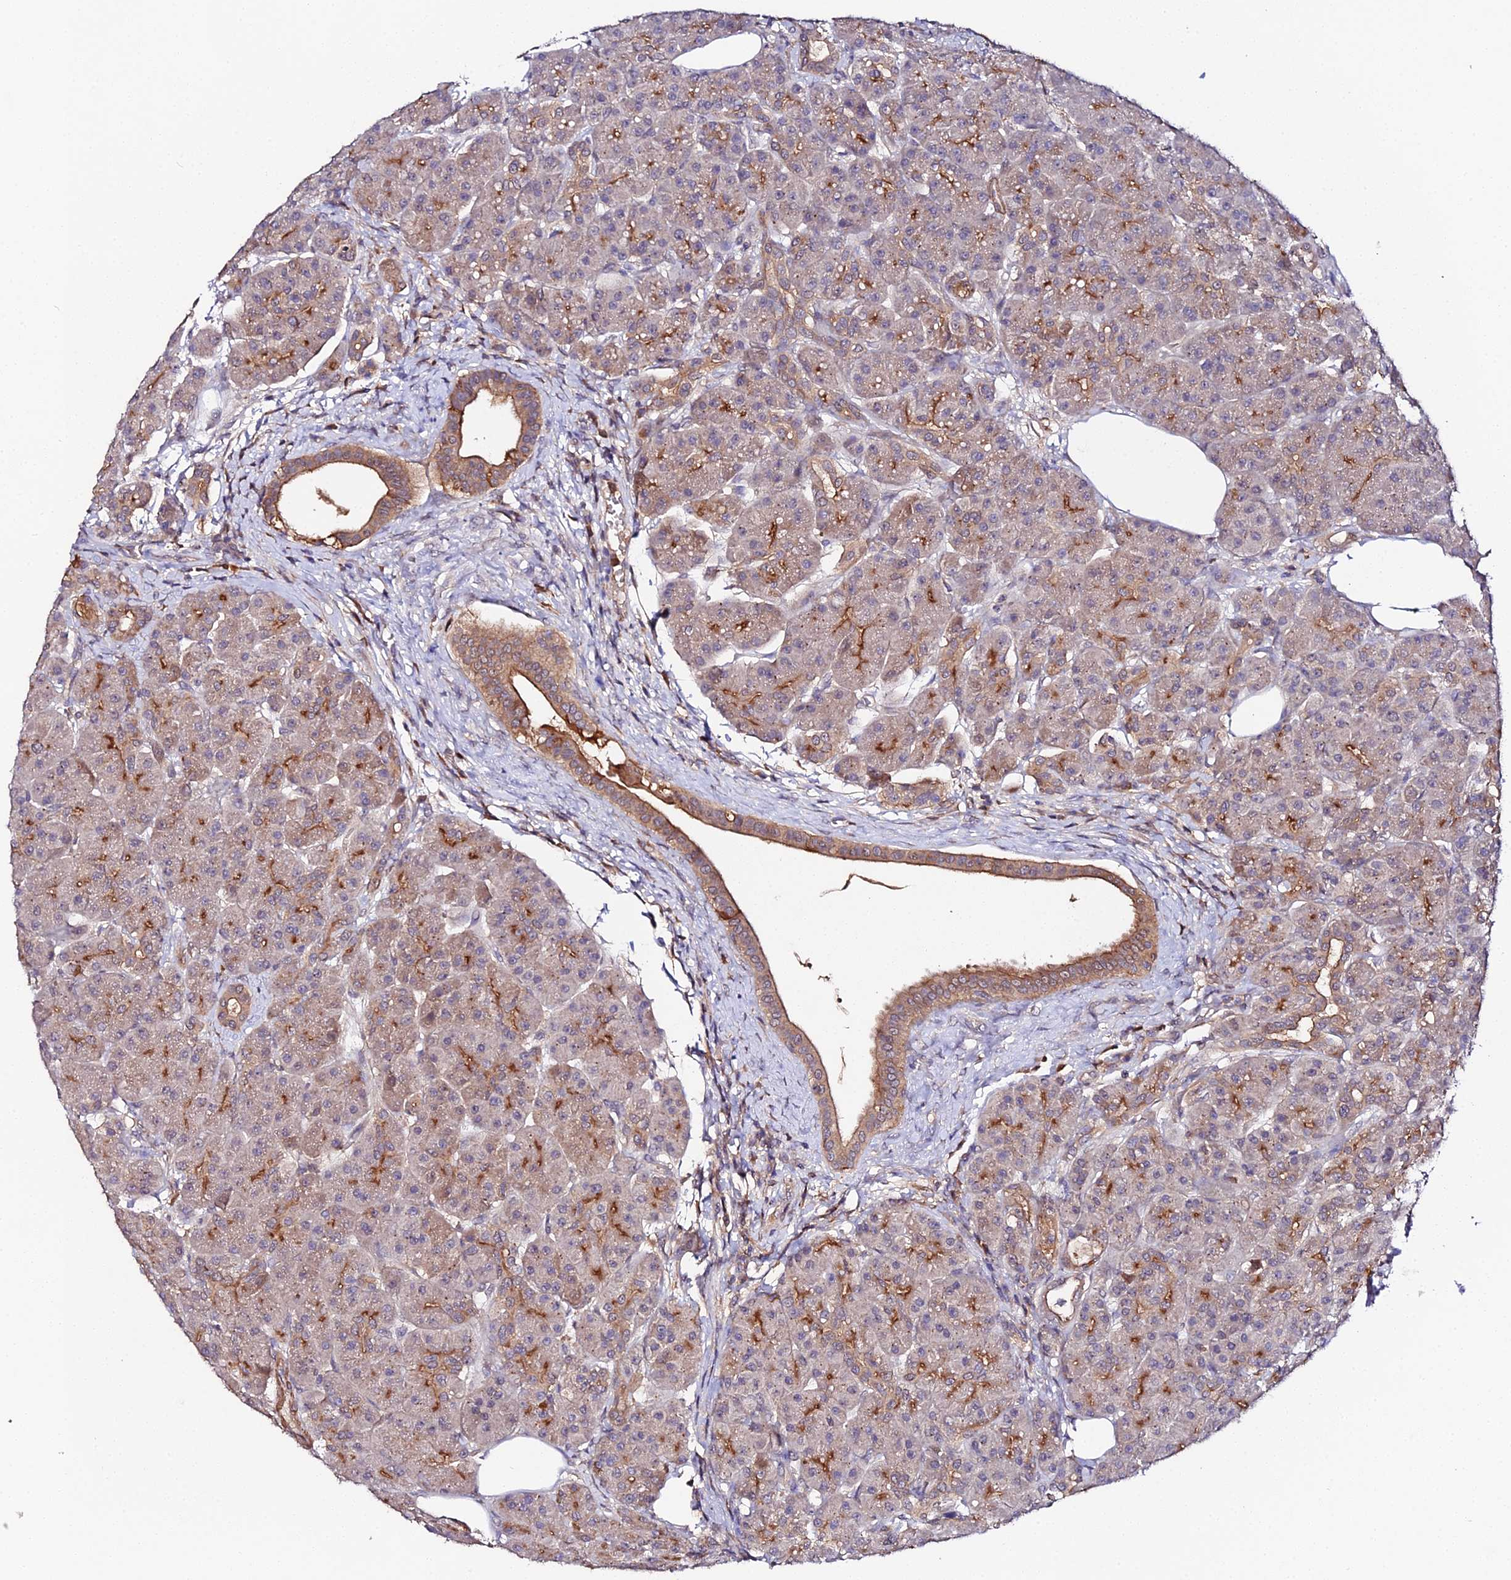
{"staining": {"intensity": "moderate", "quantity": ">75%", "location": "cytoplasmic/membranous"}, "tissue": "pancreas", "cell_type": "Exocrine glandular cells", "image_type": "normal", "snomed": [{"axis": "morphology", "description": "Normal tissue, NOS"}, {"axis": "topography", "description": "Pancreas"}], "caption": "Protein staining of benign pancreas reveals moderate cytoplasmic/membranous positivity in about >75% of exocrine glandular cells. (IHC, brightfield microscopy, high magnification).", "gene": "TRIM26", "patient": {"sex": "male", "age": 63}}